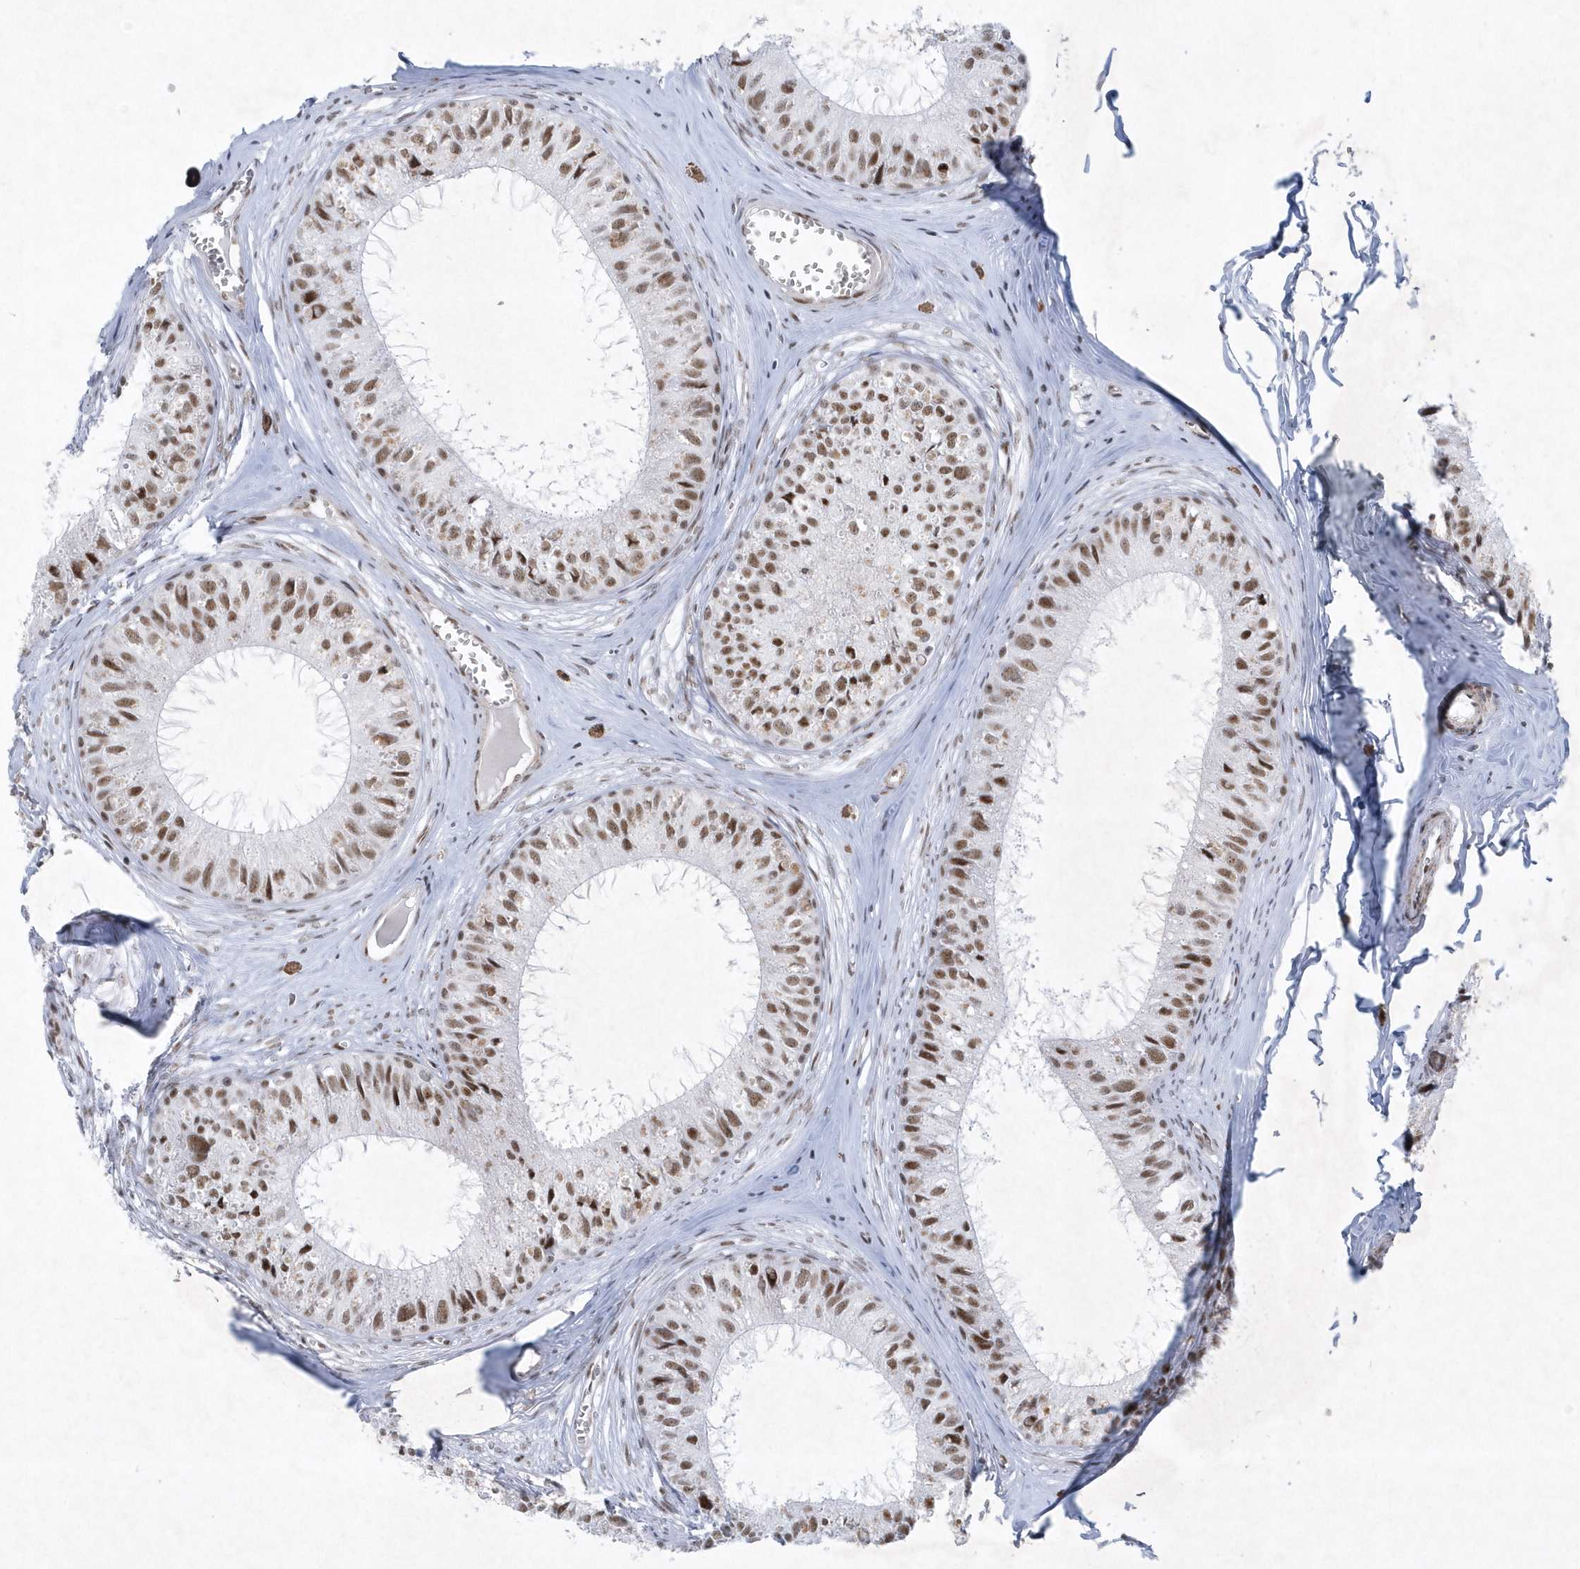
{"staining": {"intensity": "strong", "quantity": ">75%", "location": "nuclear"}, "tissue": "epididymis", "cell_type": "Glandular cells", "image_type": "normal", "snomed": [{"axis": "morphology", "description": "Normal tissue, NOS"}, {"axis": "topography", "description": "Epididymis"}], "caption": "Protein staining exhibits strong nuclear positivity in approximately >75% of glandular cells in normal epididymis.", "gene": "DCLRE1A", "patient": {"sex": "male", "age": 36}}